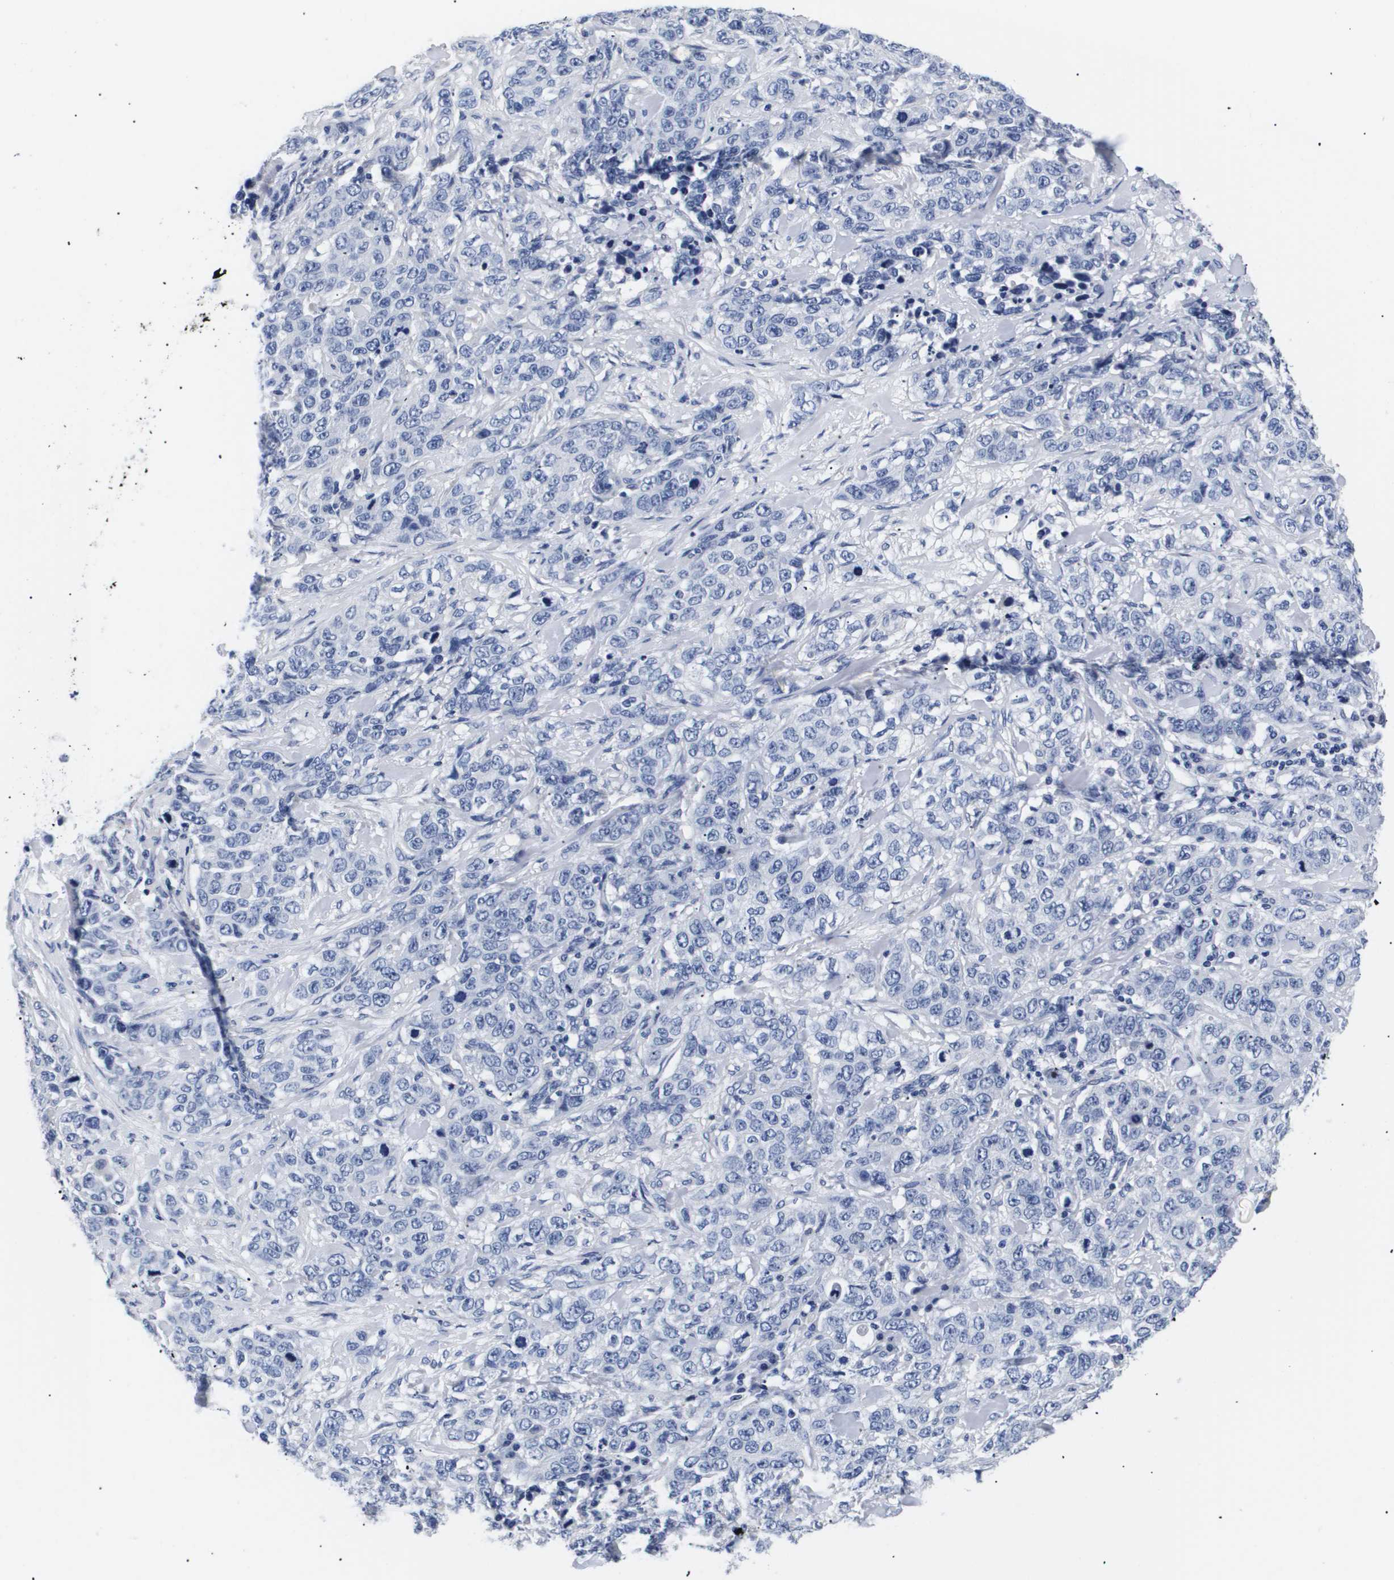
{"staining": {"intensity": "negative", "quantity": "none", "location": "none"}, "tissue": "stomach cancer", "cell_type": "Tumor cells", "image_type": "cancer", "snomed": [{"axis": "morphology", "description": "Adenocarcinoma, NOS"}, {"axis": "topography", "description": "Stomach"}], "caption": "Protein analysis of stomach cancer (adenocarcinoma) shows no significant positivity in tumor cells. The staining is performed using DAB (3,3'-diaminobenzidine) brown chromogen with nuclei counter-stained in using hematoxylin.", "gene": "ATP6V0A4", "patient": {"sex": "male", "age": 48}}